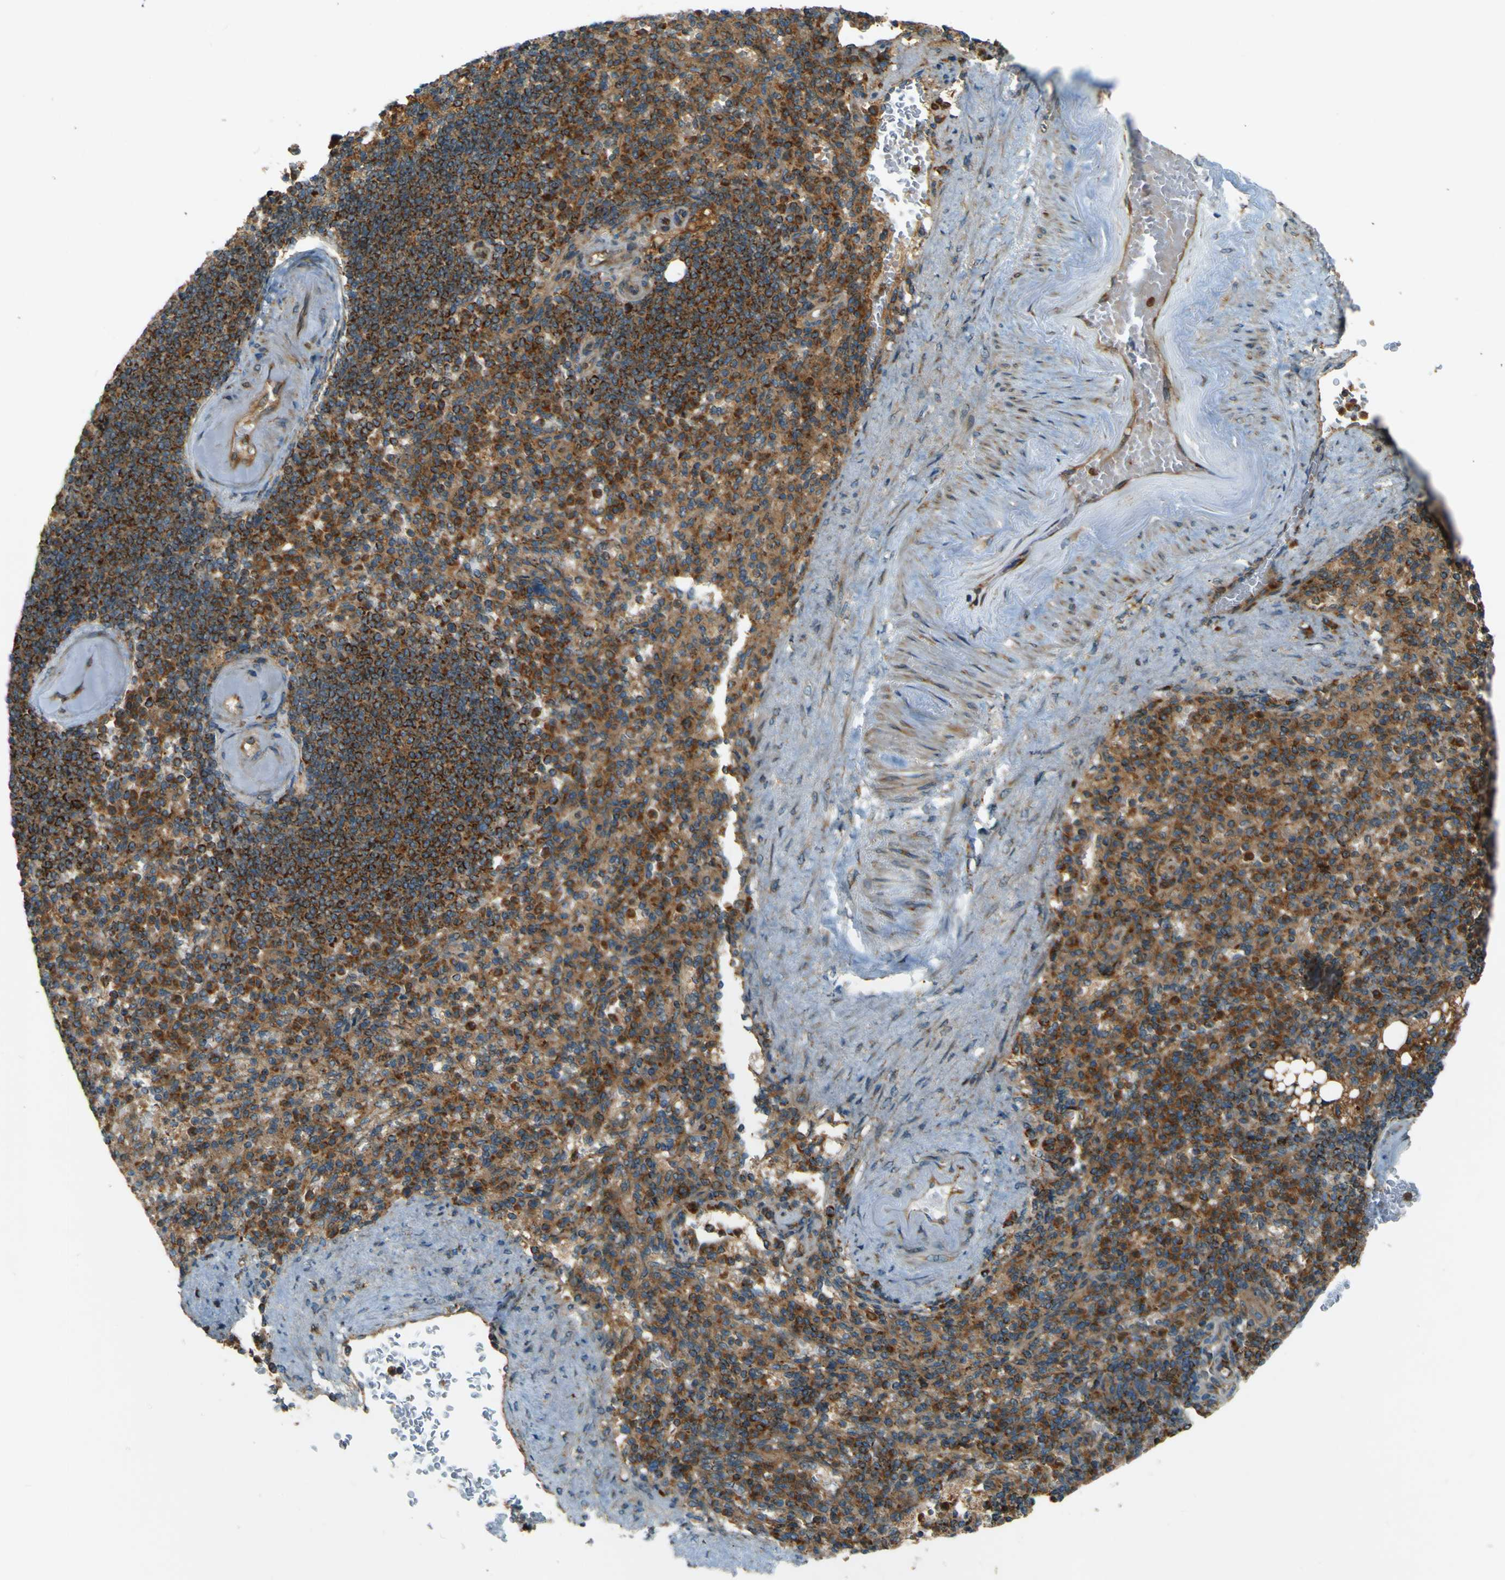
{"staining": {"intensity": "strong", "quantity": "25%-75%", "location": "cytoplasmic/membranous"}, "tissue": "spleen", "cell_type": "Cells in red pulp", "image_type": "normal", "snomed": [{"axis": "morphology", "description": "Normal tissue, NOS"}, {"axis": "topography", "description": "Spleen"}], "caption": "IHC staining of normal spleen, which demonstrates high levels of strong cytoplasmic/membranous positivity in approximately 25%-75% of cells in red pulp indicating strong cytoplasmic/membranous protein expression. The staining was performed using DAB (3,3'-diaminobenzidine) (brown) for protein detection and nuclei were counterstained in hematoxylin (blue).", "gene": "DNAJC5", "patient": {"sex": "female", "age": 74}}